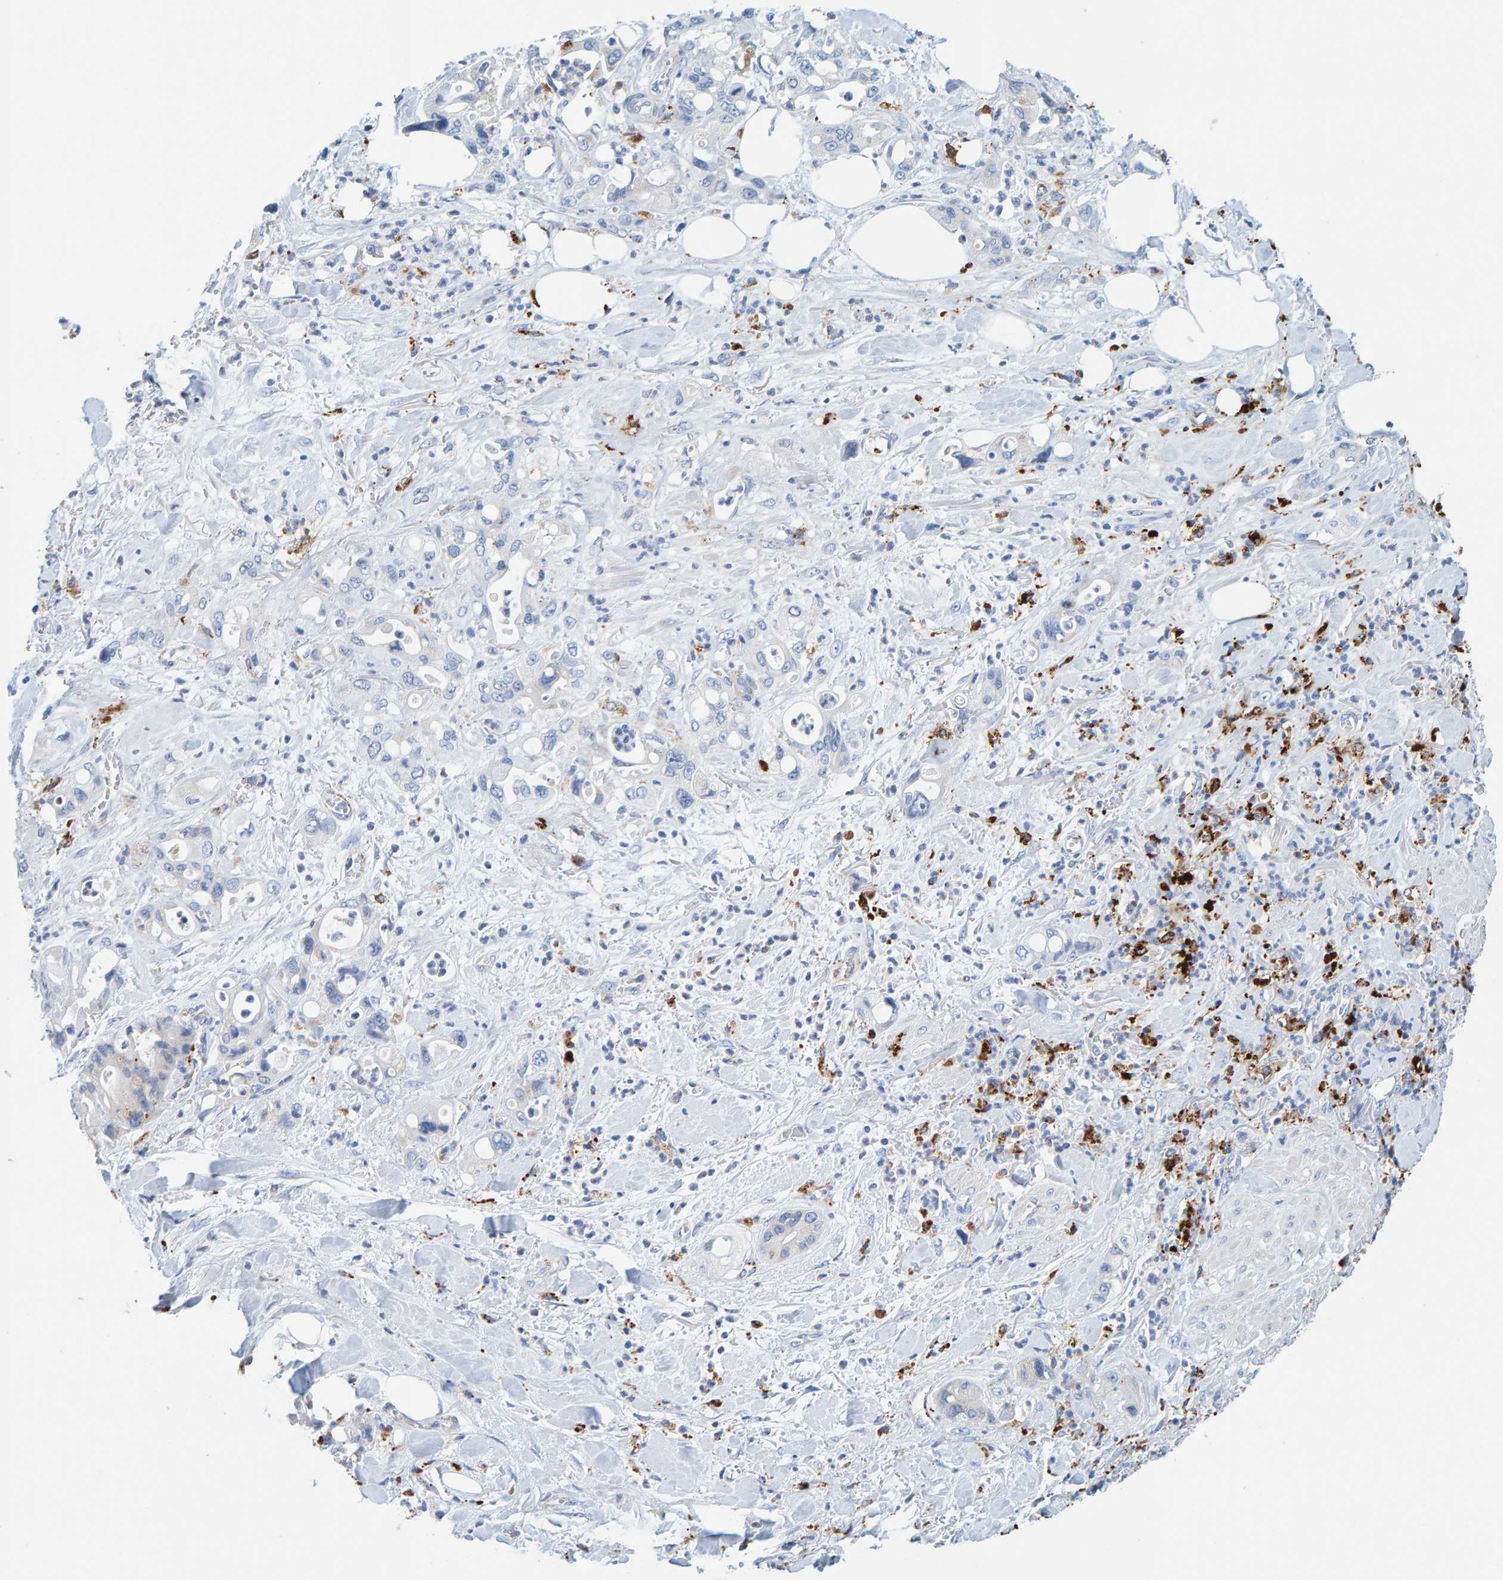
{"staining": {"intensity": "negative", "quantity": "none", "location": "none"}, "tissue": "pancreatic cancer", "cell_type": "Tumor cells", "image_type": "cancer", "snomed": [{"axis": "morphology", "description": "Adenocarcinoma, NOS"}, {"axis": "topography", "description": "Pancreas"}], "caption": "The histopathology image exhibits no significant staining in tumor cells of pancreatic cancer.", "gene": "BIN3", "patient": {"sex": "male", "age": 70}}